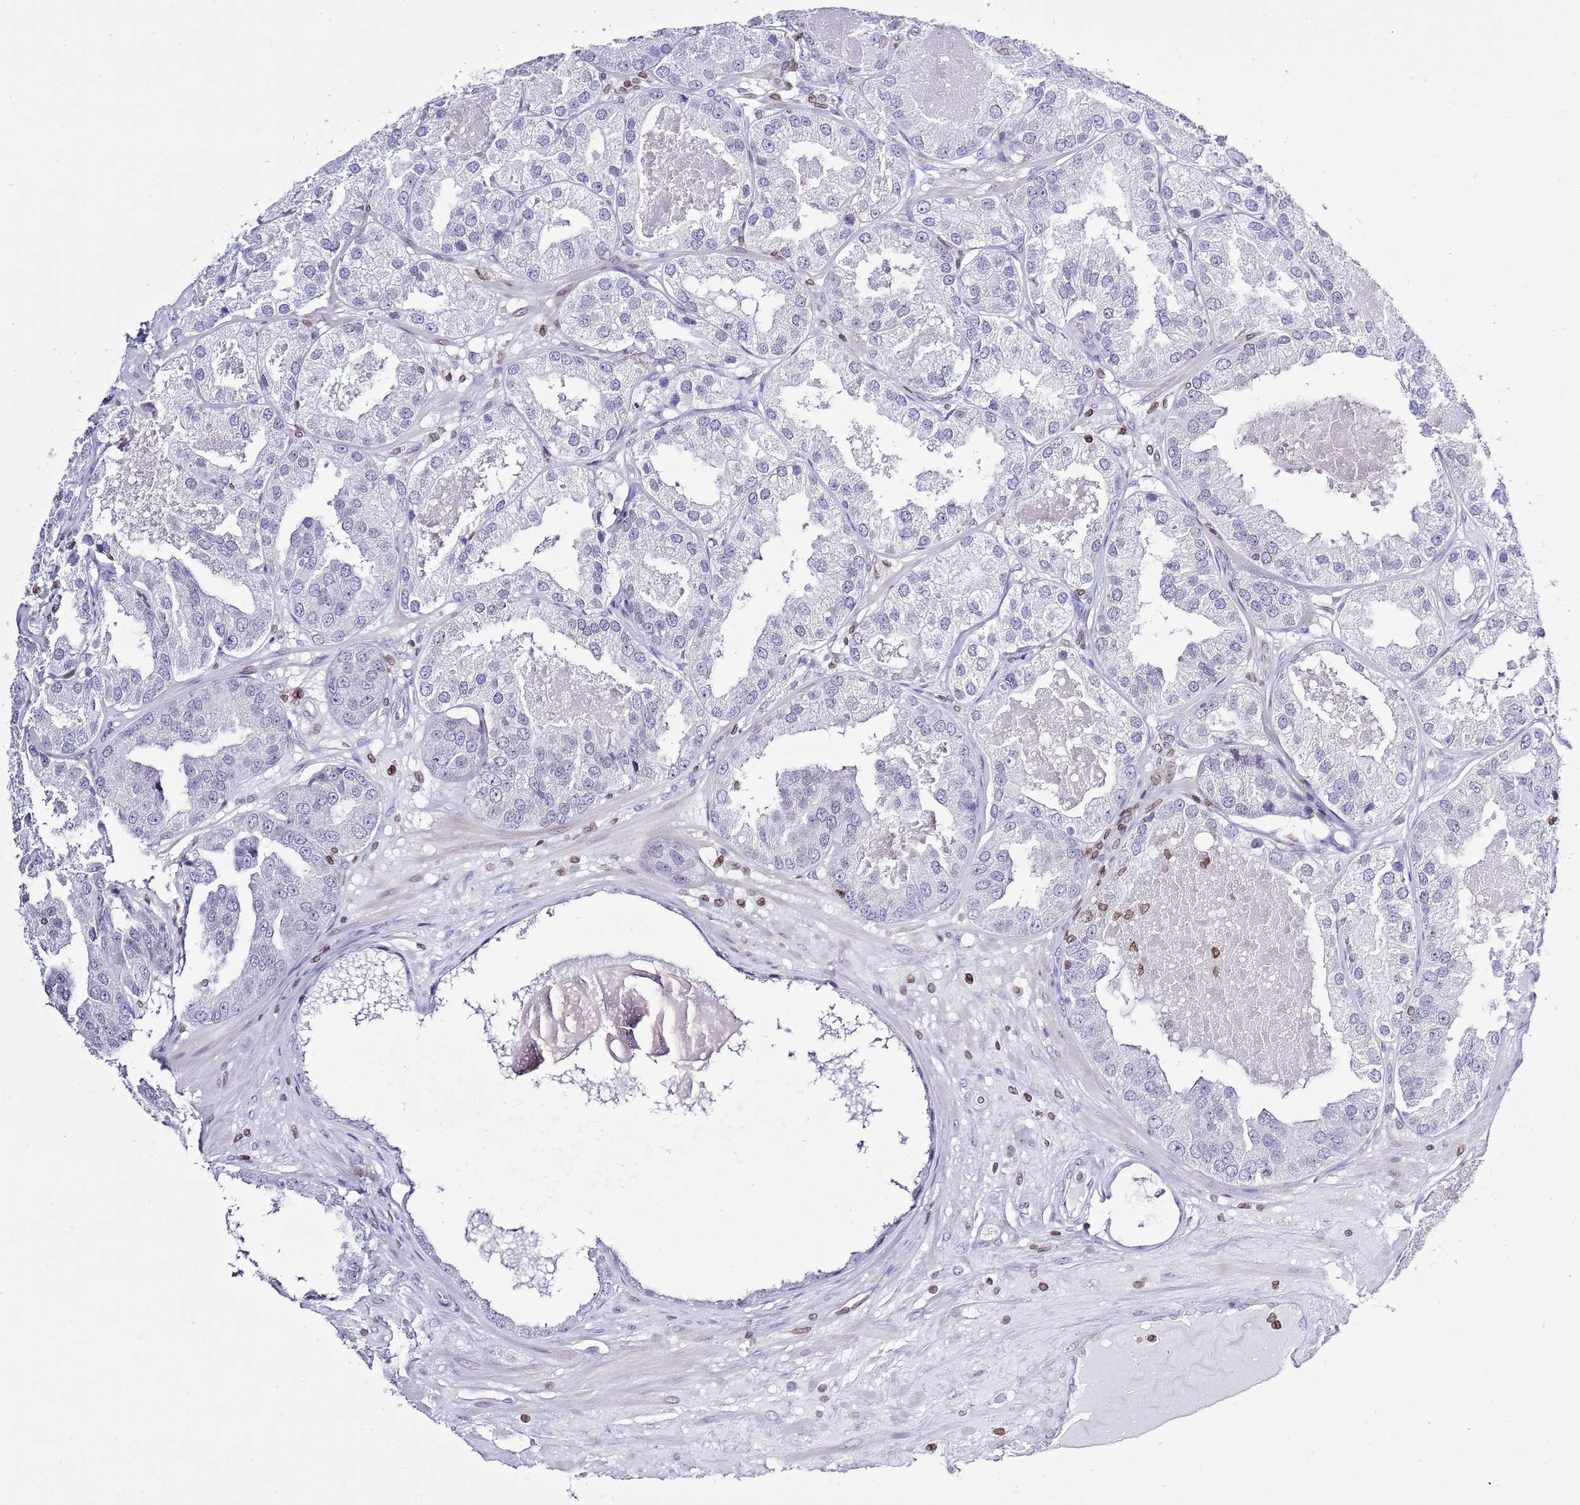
{"staining": {"intensity": "negative", "quantity": "none", "location": "none"}, "tissue": "prostate cancer", "cell_type": "Tumor cells", "image_type": "cancer", "snomed": [{"axis": "morphology", "description": "Adenocarcinoma, High grade"}, {"axis": "topography", "description": "Prostate"}], "caption": "IHC histopathology image of neoplastic tissue: human prostate cancer stained with DAB (3,3'-diaminobenzidine) shows no significant protein expression in tumor cells. (DAB (3,3'-diaminobenzidine) immunohistochemistry with hematoxylin counter stain).", "gene": "LBR", "patient": {"sex": "male", "age": 63}}